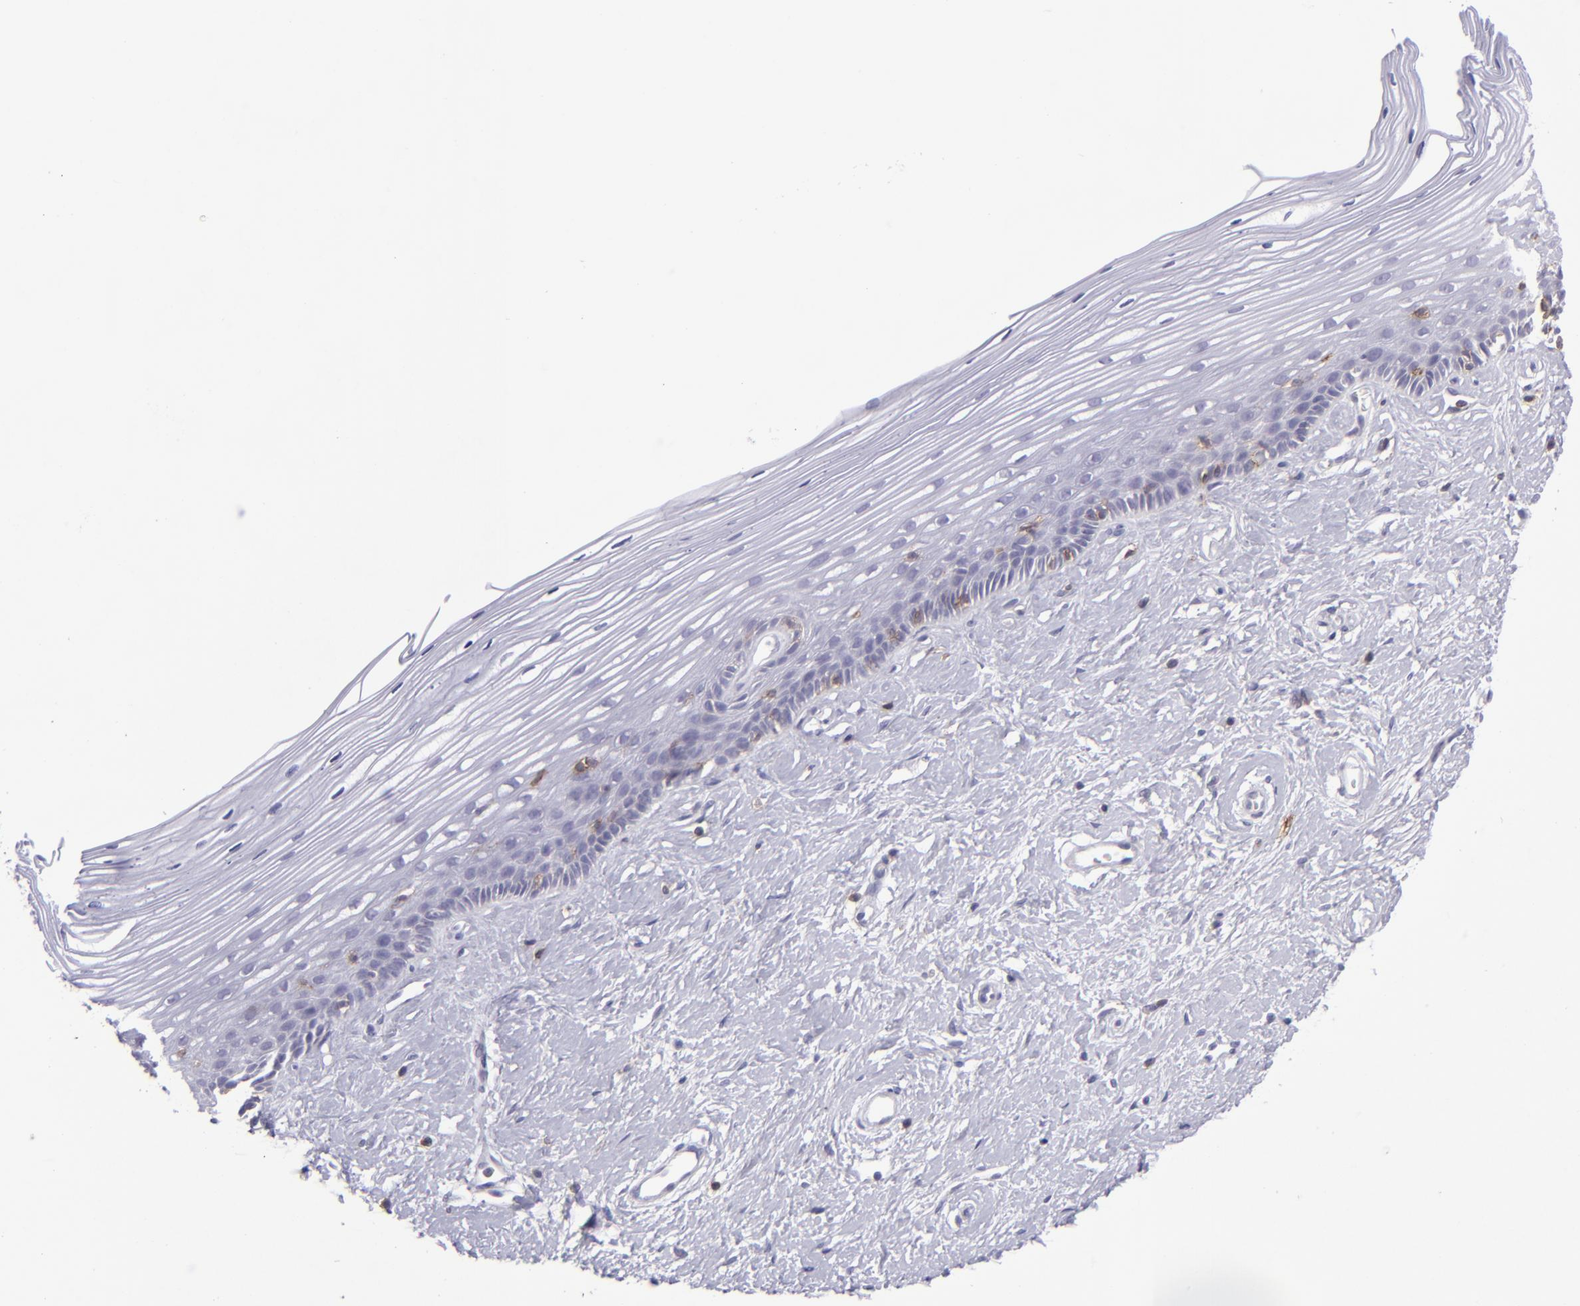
{"staining": {"intensity": "negative", "quantity": "none", "location": "none"}, "tissue": "cervix", "cell_type": "Glandular cells", "image_type": "normal", "snomed": [{"axis": "morphology", "description": "Normal tissue, NOS"}, {"axis": "topography", "description": "Cervix"}], "caption": "Glandular cells show no significant protein staining in normal cervix. (DAB immunohistochemistry, high magnification).", "gene": "CD48", "patient": {"sex": "female", "age": 40}}